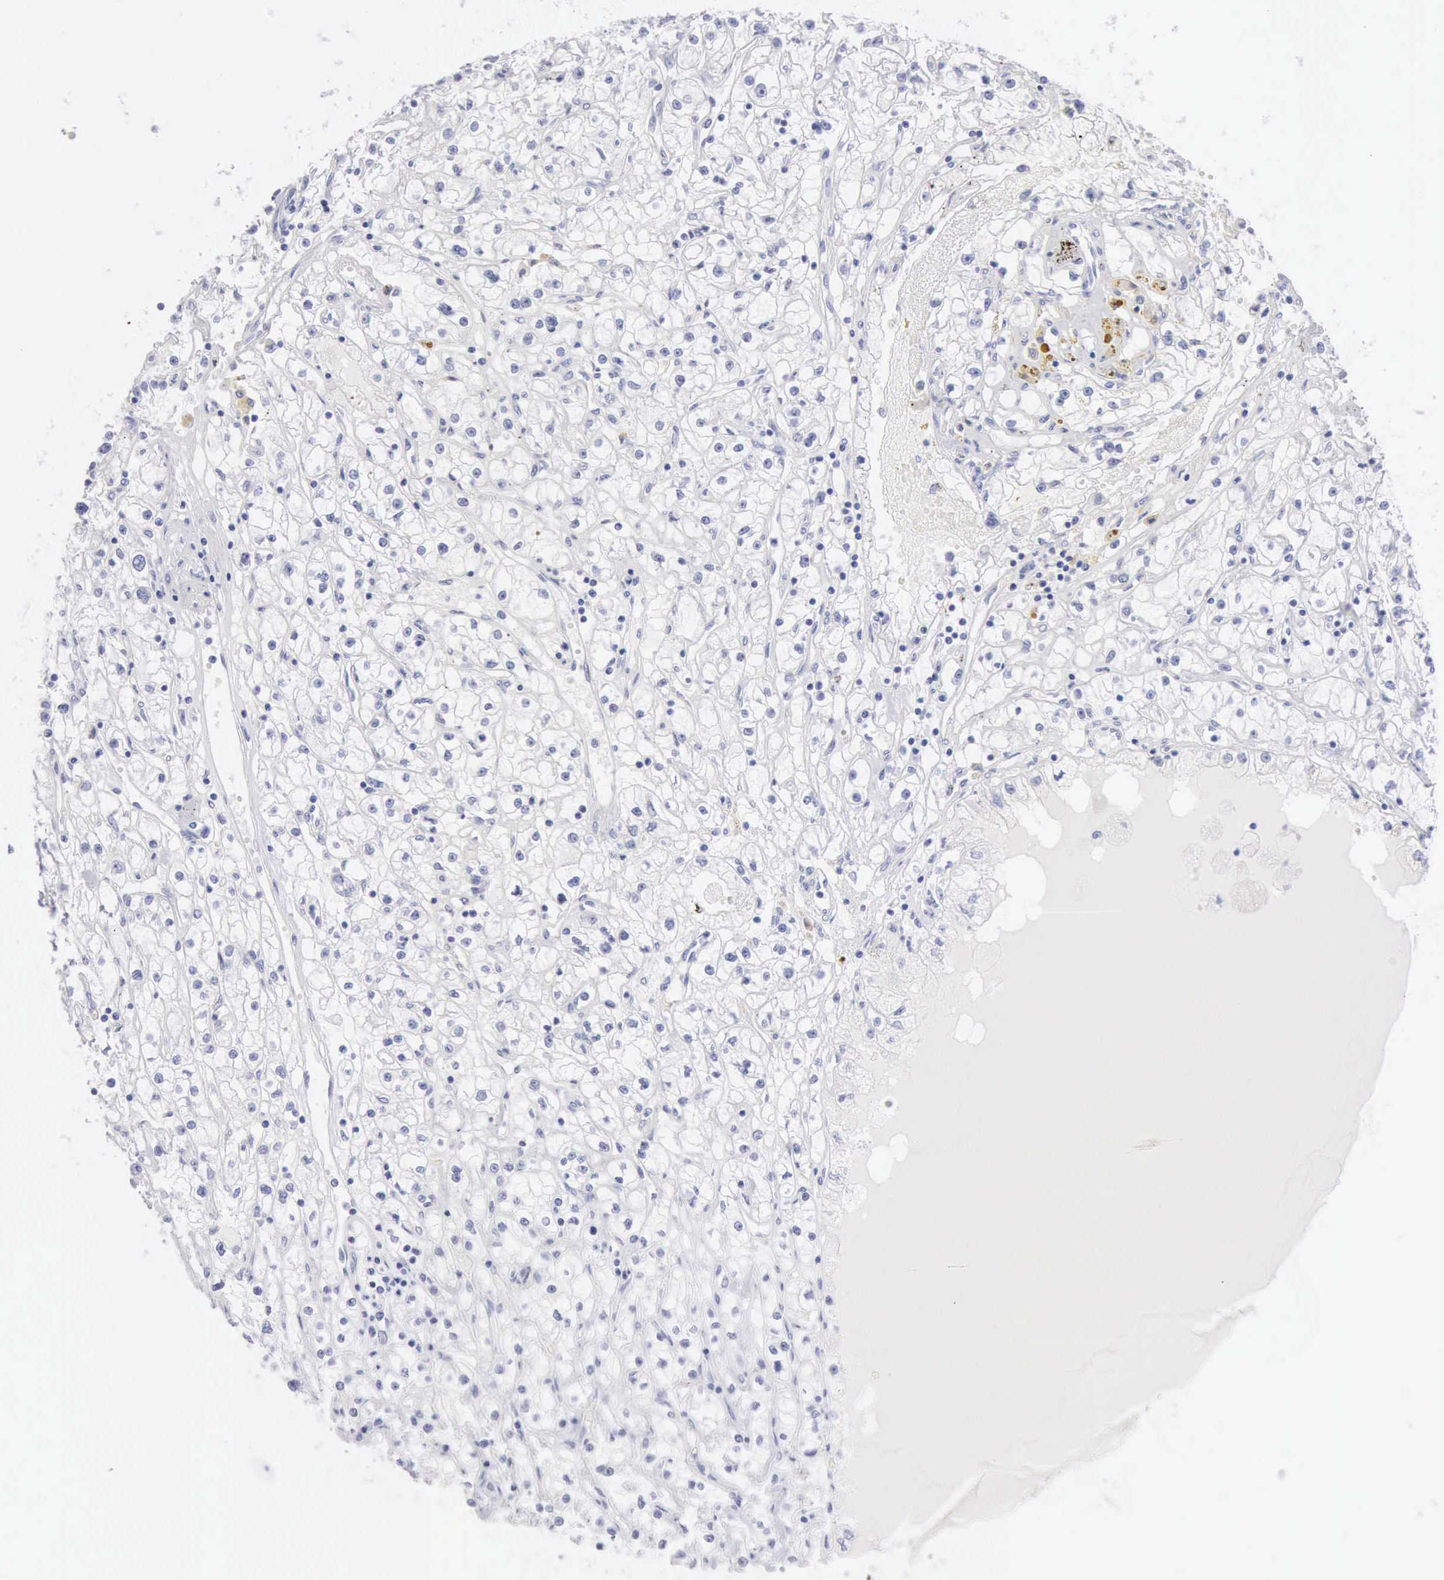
{"staining": {"intensity": "negative", "quantity": "none", "location": "none"}, "tissue": "renal cancer", "cell_type": "Tumor cells", "image_type": "cancer", "snomed": [{"axis": "morphology", "description": "Adenocarcinoma, NOS"}, {"axis": "topography", "description": "Kidney"}], "caption": "Immunohistochemistry (IHC) histopathology image of neoplastic tissue: human renal cancer (adenocarcinoma) stained with DAB (3,3'-diaminobenzidine) reveals no significant protein expression in tumor cells.", "gene": "KRT5", "patient": {"sex": "male", "age": 56}}